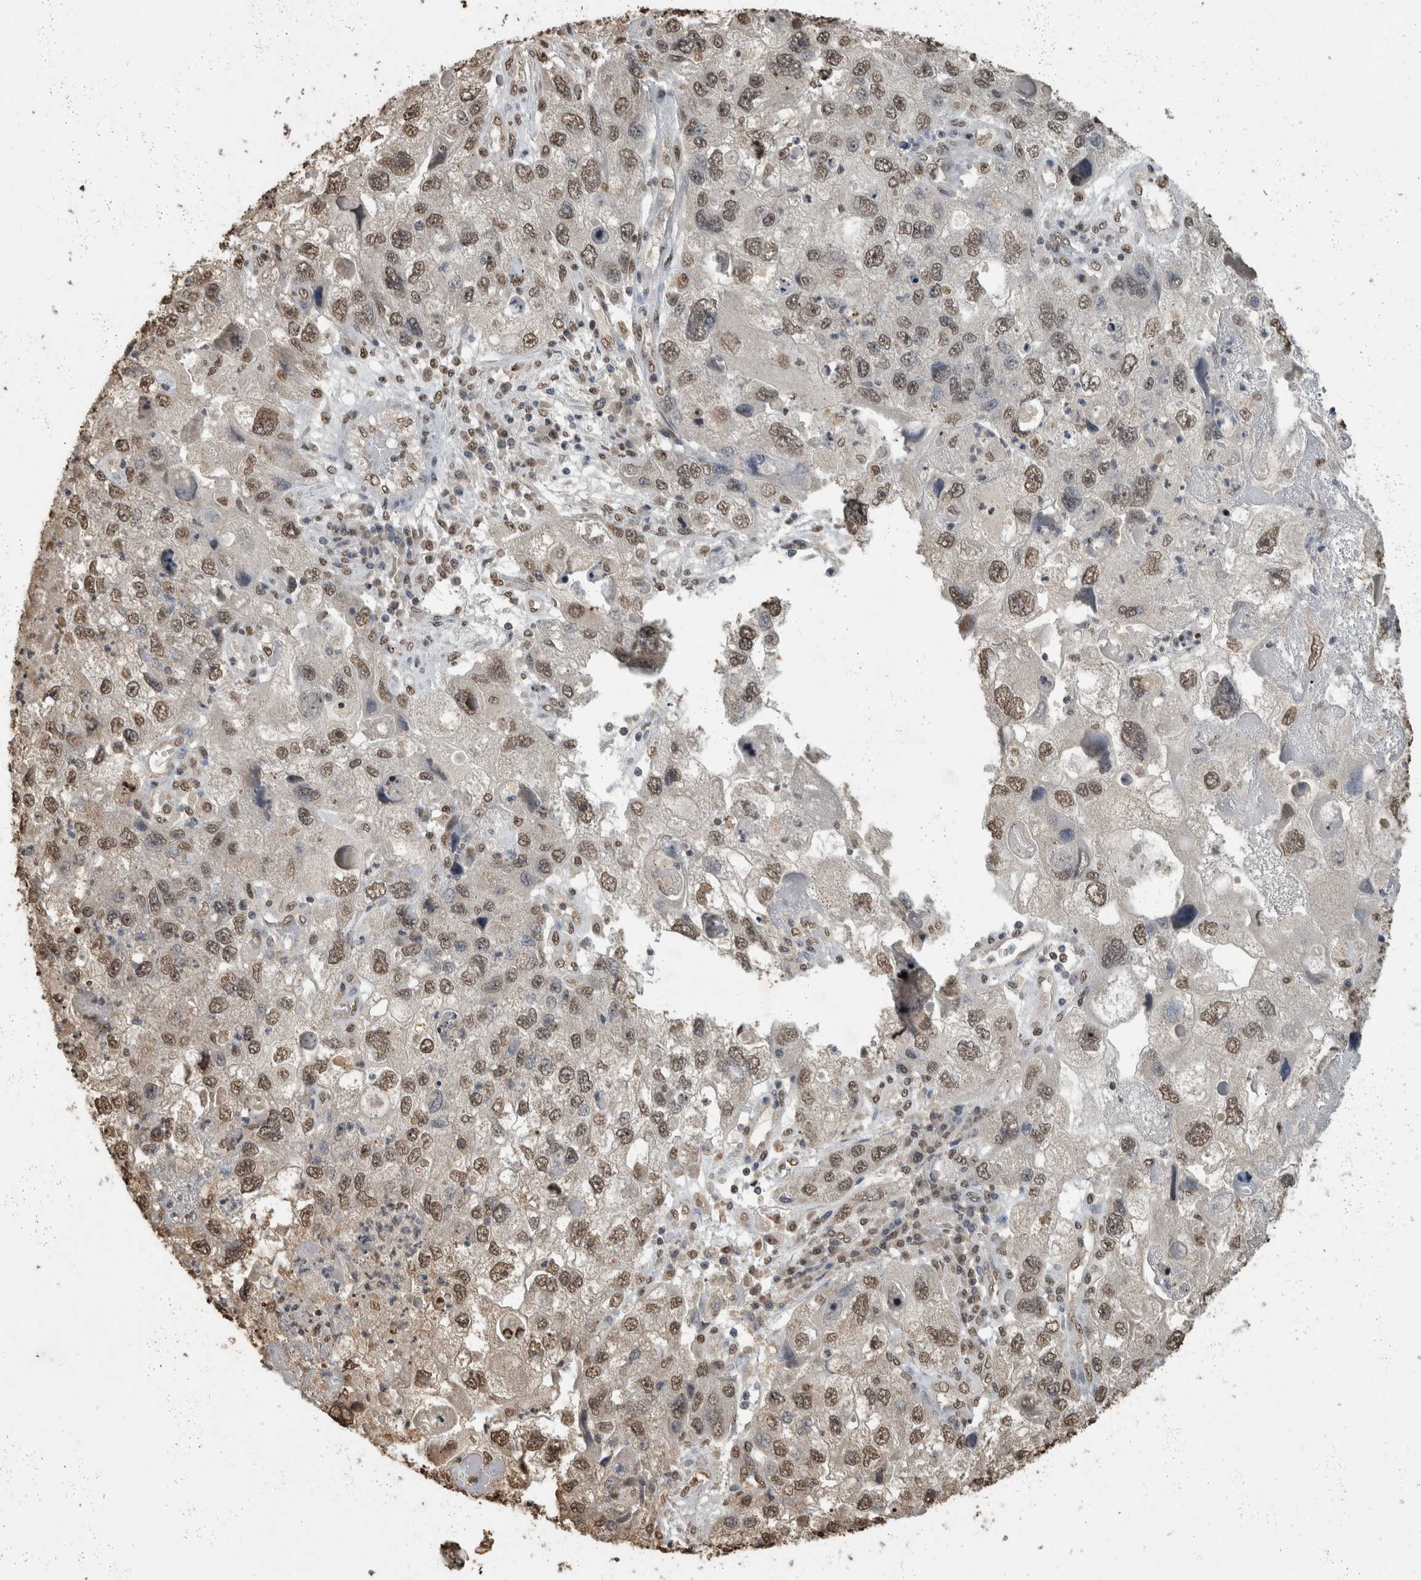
{"staining": {"intensity": "weak", "quantity": ">75%", "location": "nuclear"}, "tissue": "endometrial cancer", "cell_type": "Tumor cells", "image_type": "cancer", "snomed": [{"axis": "morphology", "description": "Adenocarcinoma, NOS"}, {"axis": "topography", "description": "Endometrium"}], "caption": "A micrograph showing weak nuclear expression in about >75% of tumor cells in adenocarcinoma (endometrial), as visualized by brown immunohistochemical staining.", "gene": "HAND2", "patient": {"sex": "female", "age": 49}}